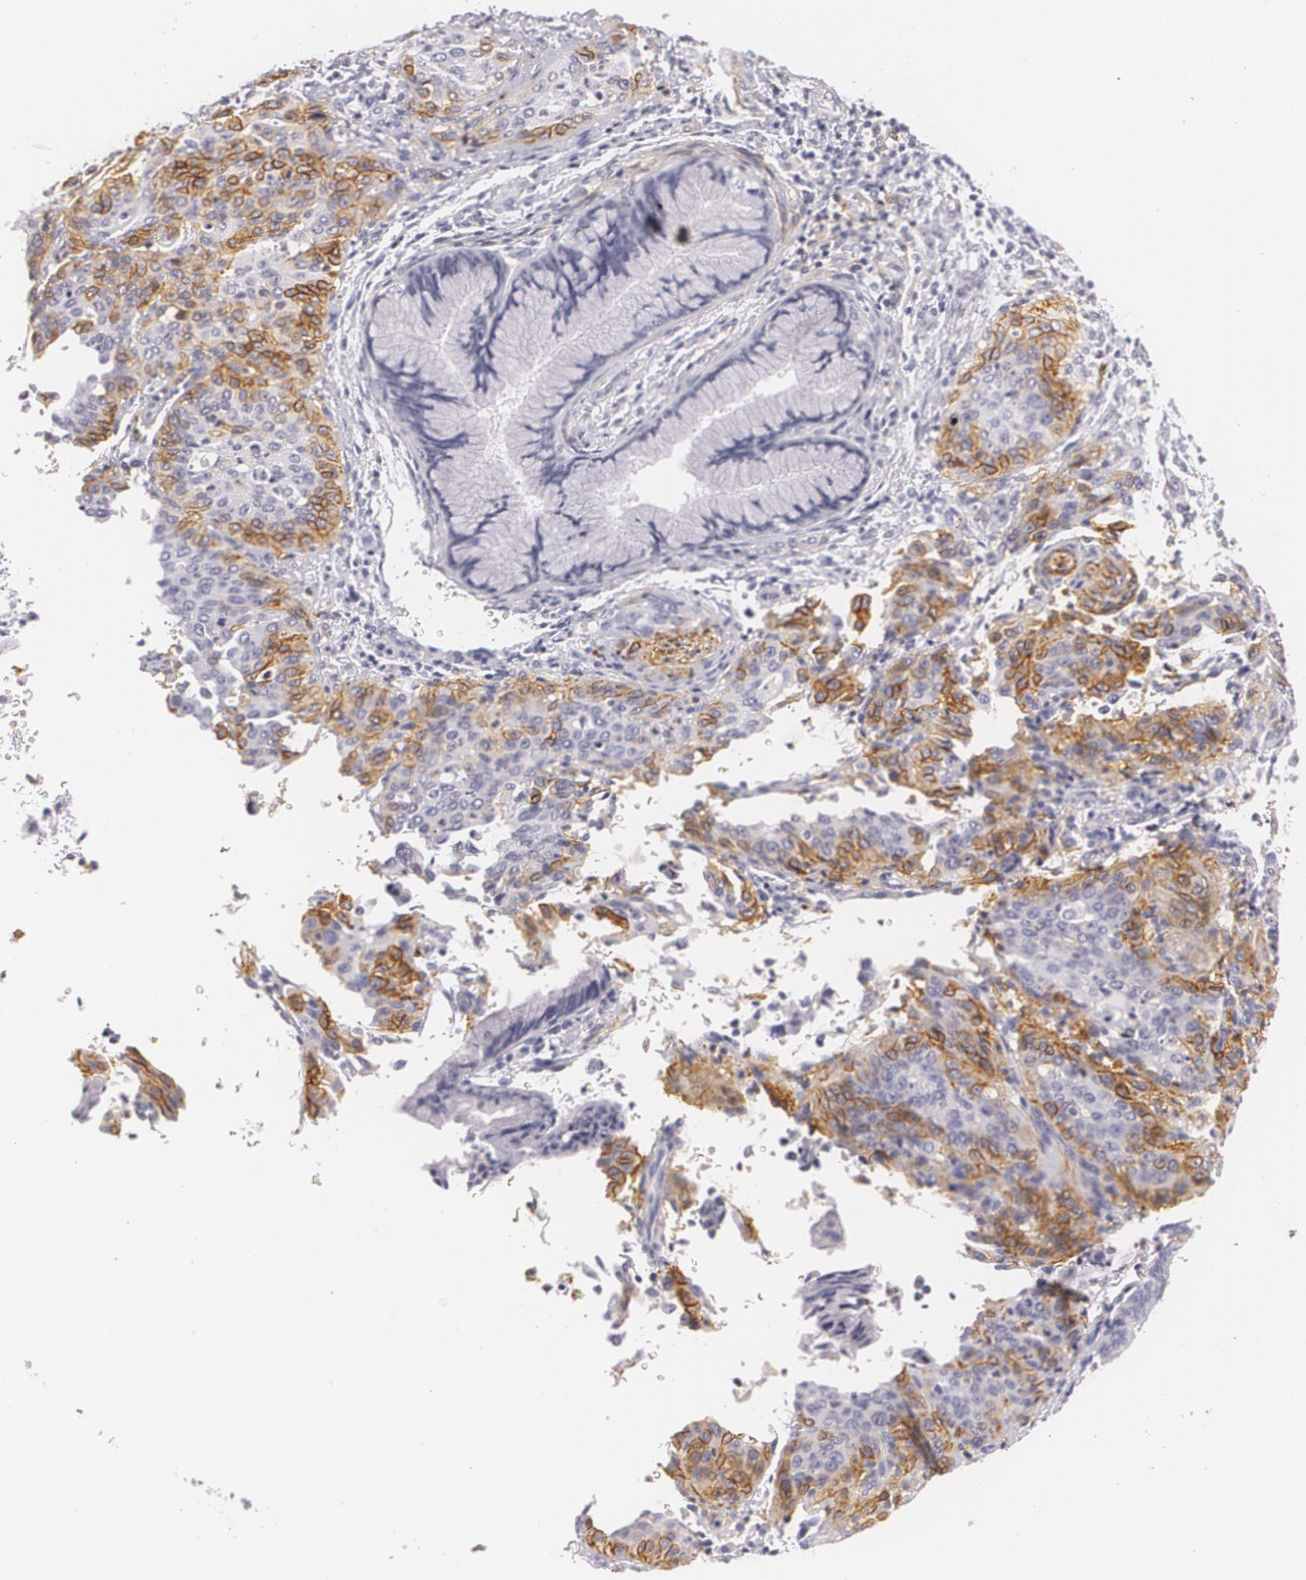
{"staining": {"intensity": "moderate", "quantity": "25%-75%", "location": "cytoplasmic/membranous"}, "tissue": "cervical cancer", "cell_type": "Tumor cells", "image_type": "cancer", "snomed": [{"axis": "morphology", "description": "Squamous cell carcinoma, NOS"}, {"axis": "topography", "description": "Cervix"}], "caption": "The micrograph shows immunohistochemical staining of cervical squamous cell carcinoma. There is moderate cytoplasmic/membranous staining is appreciated in approximately 25%-75% of tumor cells.", "gene": "NGFR", "patient": {"sex": "female", "age": 41}}